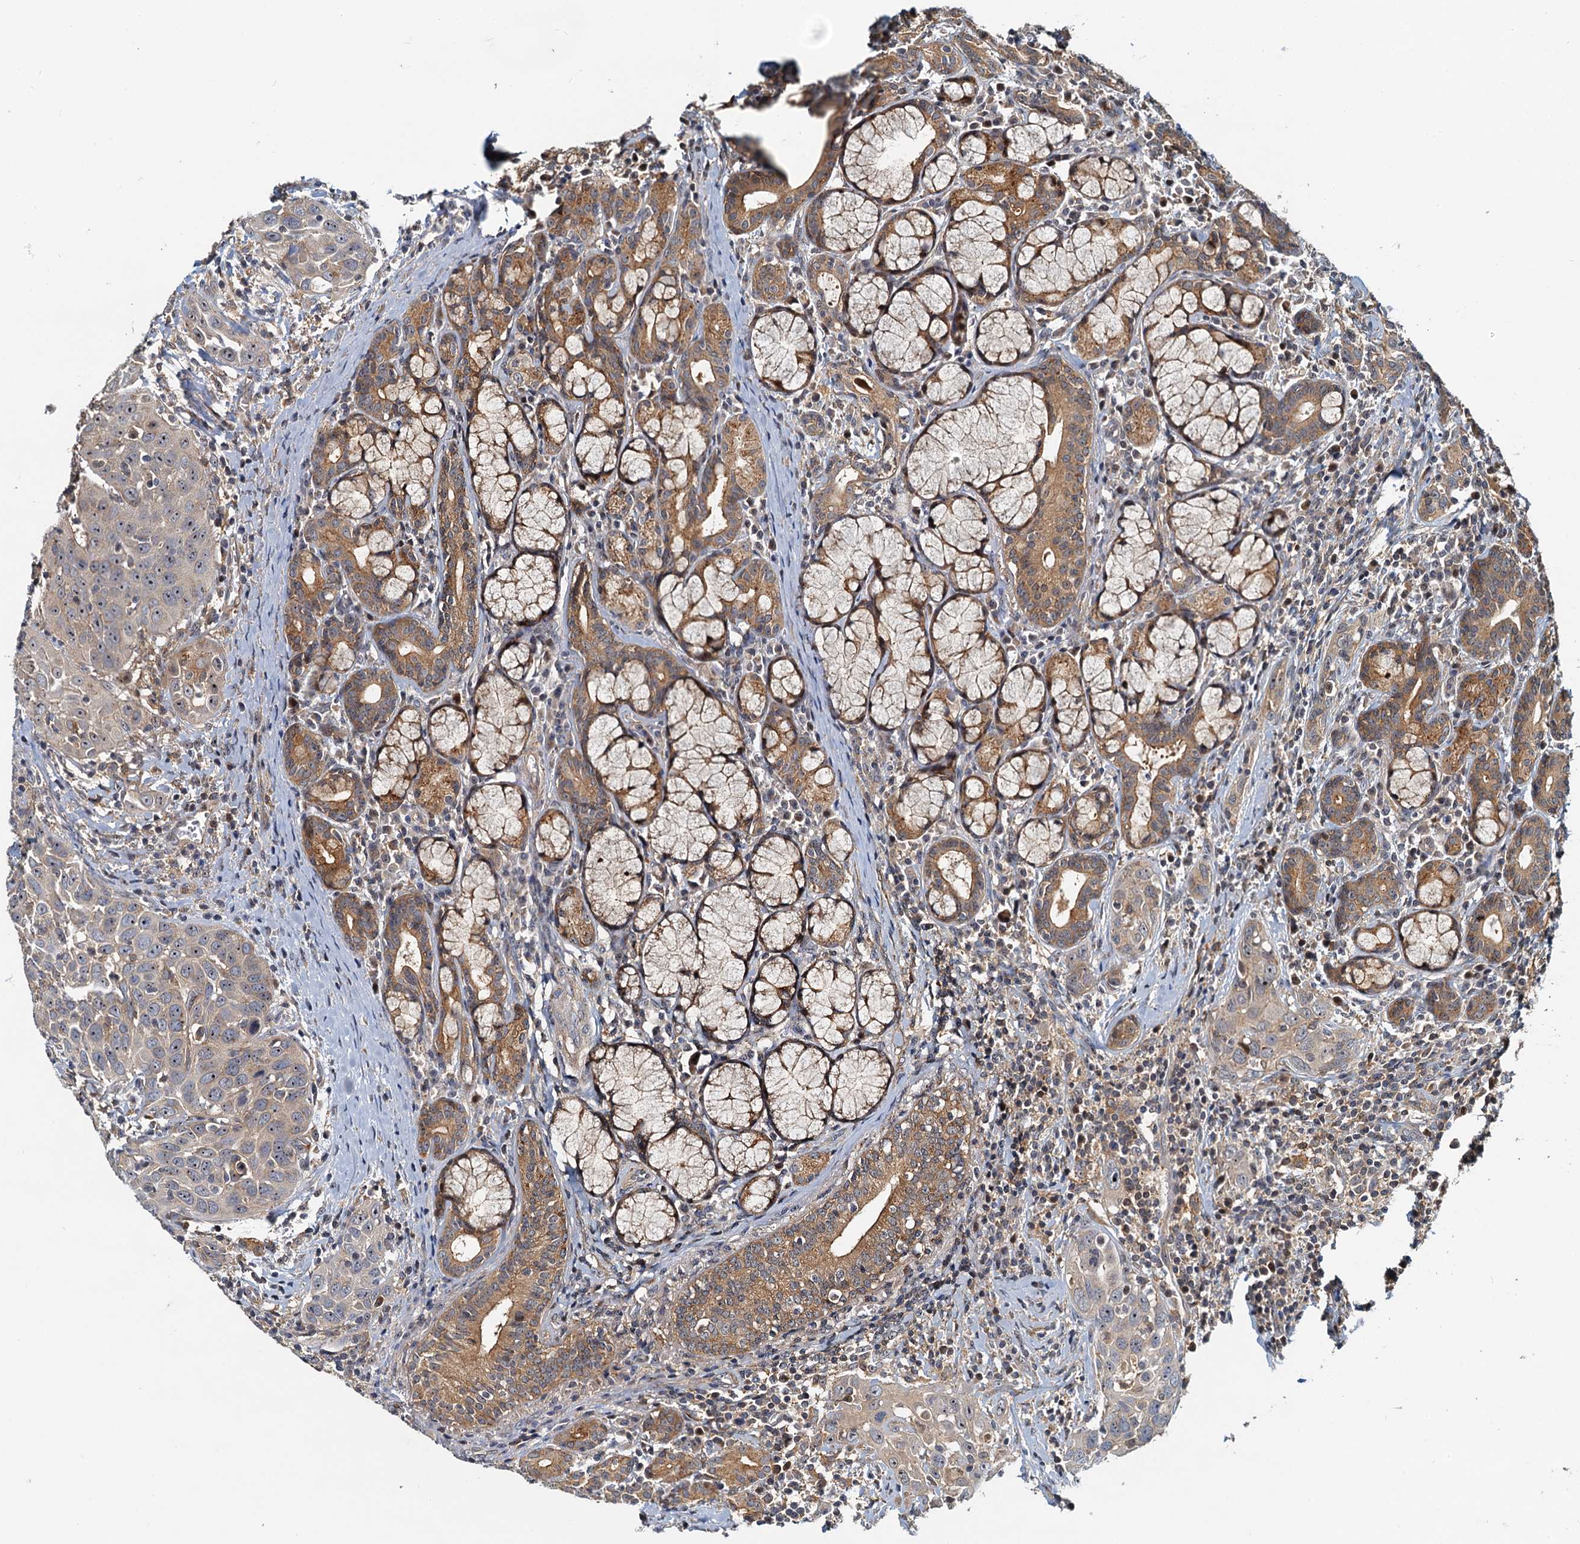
{"staining": {"intensity": "weak", "quantity": "<25%", "location": "cytoplasmic/membranous"}, "tissue": "head and neck cancer", "cell_type": "Tumor cells", "image_type": "cancer", "snomed": [{"axis": "morphology", "description": "Squamous cell carcinoma, NOS"}, {"axis": "topography", "description": "Oral tissue"}, {"axis": "topography", "description": "Head-Neck"}], "caption": "This is a image of IHC staining of squamous cell carcinoma (head and neck), which shows no staining in tumor cells.", "gene": "TOLLIP", "patient": {"sex": "female", "age": 50}}